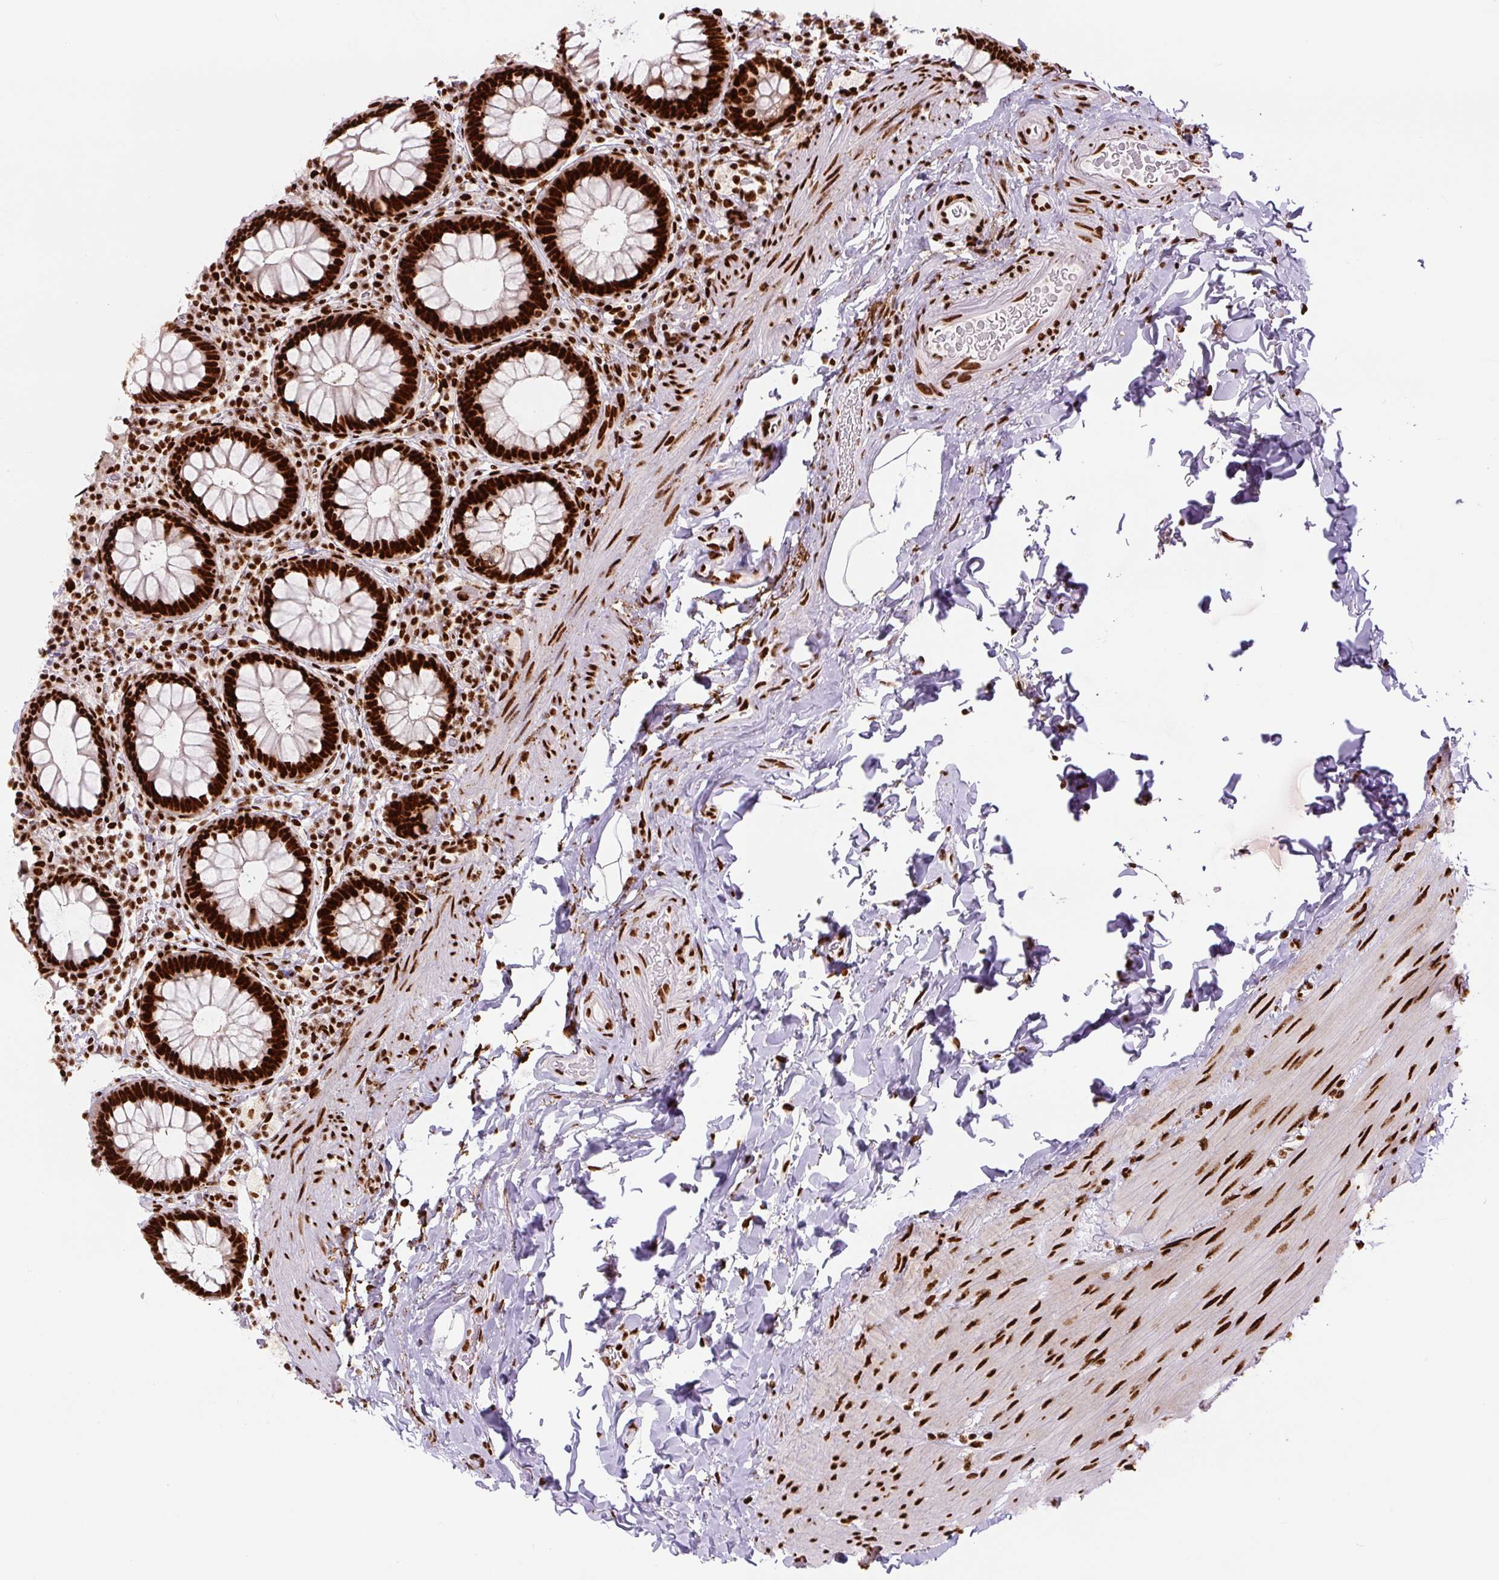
{"staining": {"intensity": "strong", "quantity": ">75%", "location": "nuclear"}, "tissue": "rectum", "cell_type": "Glandular cells", "image_type": "normal", "snomed": [{"axis": "morphology", "description": "Normal tissue, NOS"}, {"axis": "topography", "description": "Rectum"}], "caption": "High-power microscopy captured an immunohistochemistry (IHC) histopathology image of unremarkable rectum, revealing strong nuclear expression in about >75% of glandular cells.", "gene": "FUS", "patient": {"sex": "female", "age": 69}}